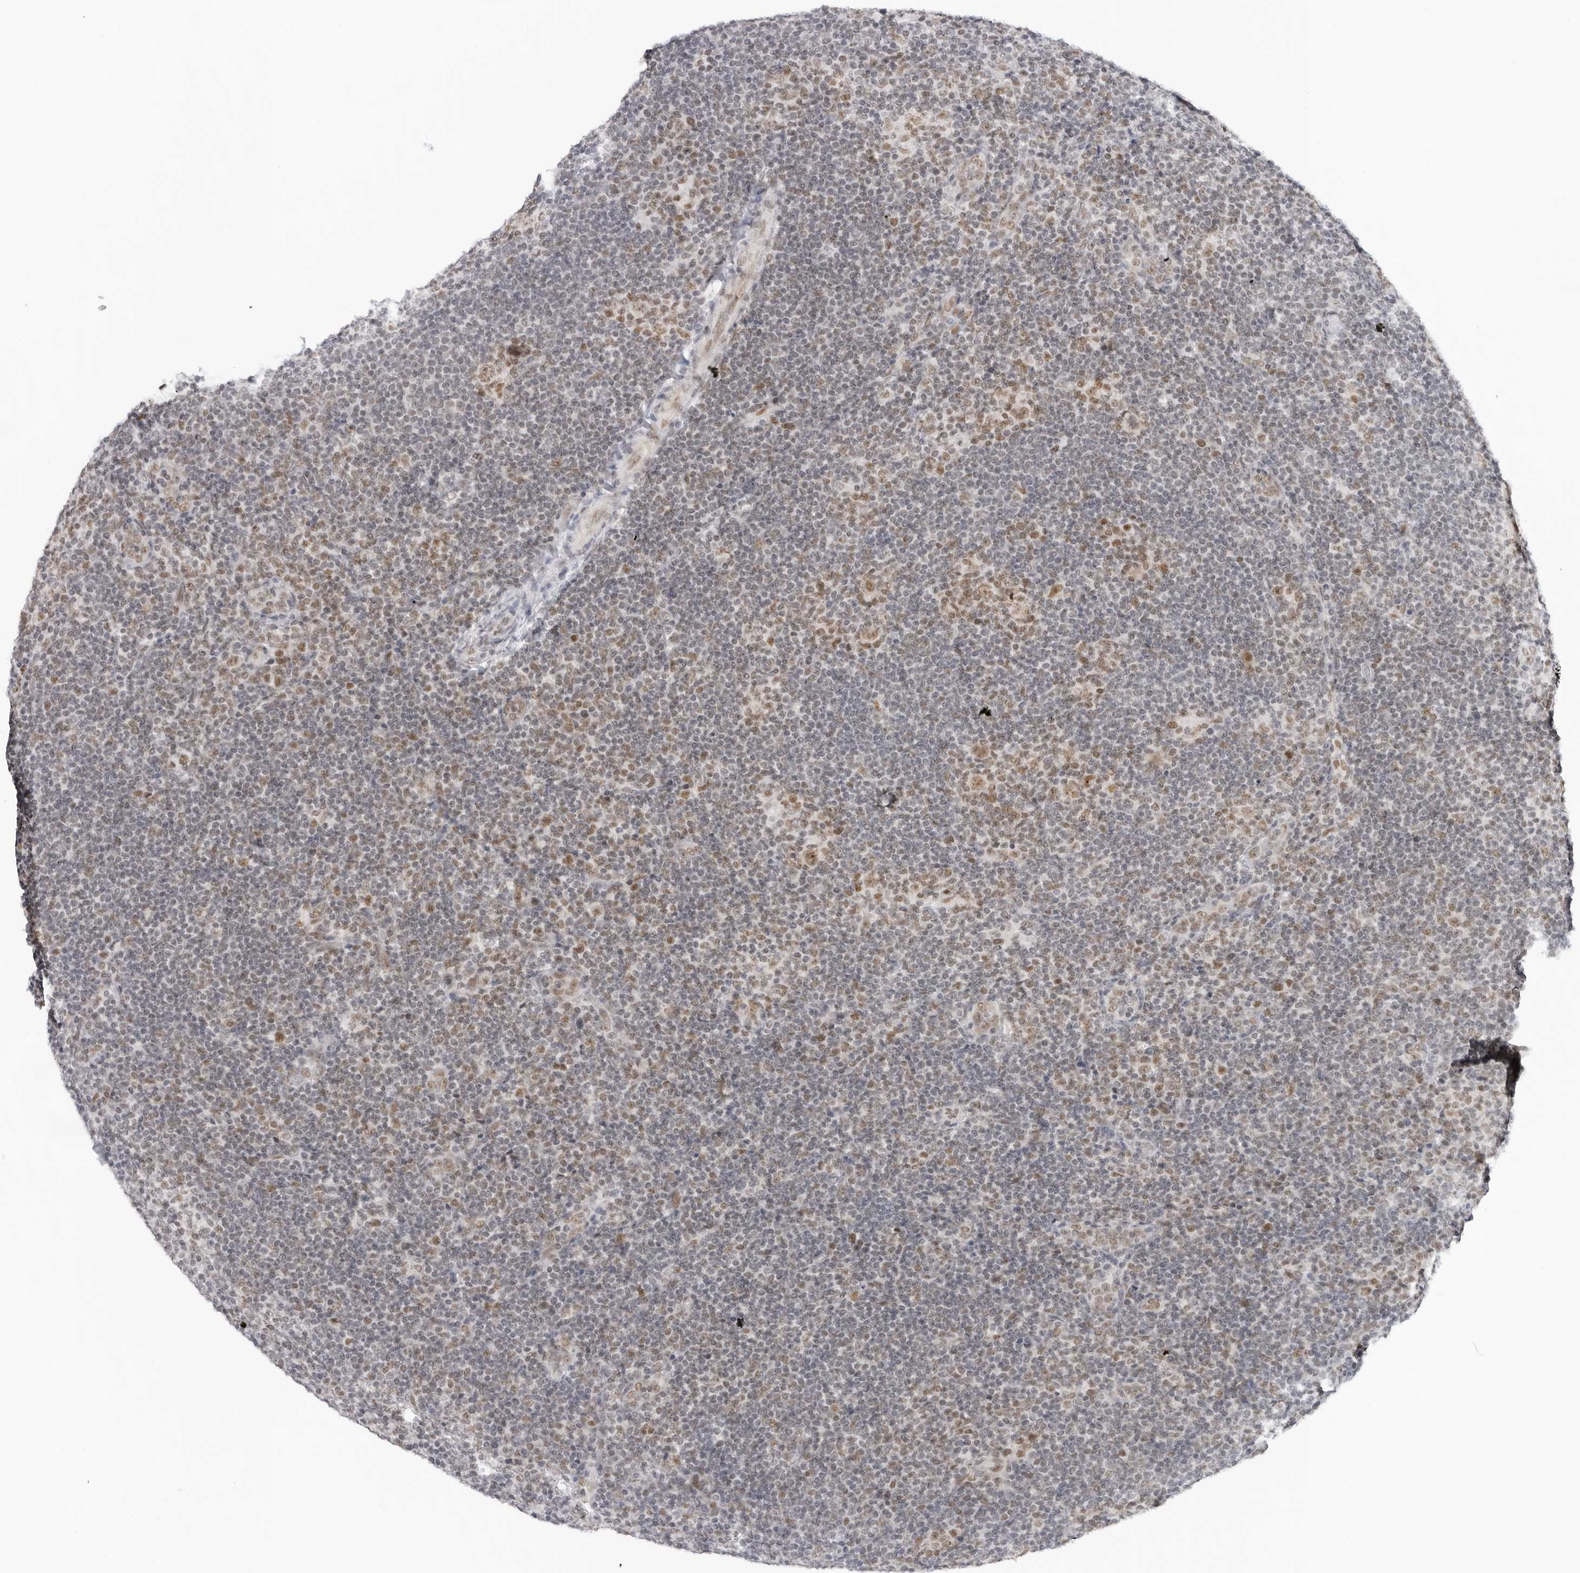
{"staining": {"intensity": "weak", "quantity": ">75%", "location": "nuclear"}, "tissue": "lymphoma", "cell_type": "Tumor cells", "image_type": "cancer", "snomed": [{"axis": "morphology", "description": "Hodgkin's disease, NOS"}, {"axis": "topography", "description": "Lymph node"}], "caption": "A low amount of weak nuclear positivity is identified in approximately >75% of tumor cells in lymphoma tissue. (IHC, brightfield microscopy, high magnification).", "gene": "FOXK2", "patient": {"sex": "female", "age": 57}}